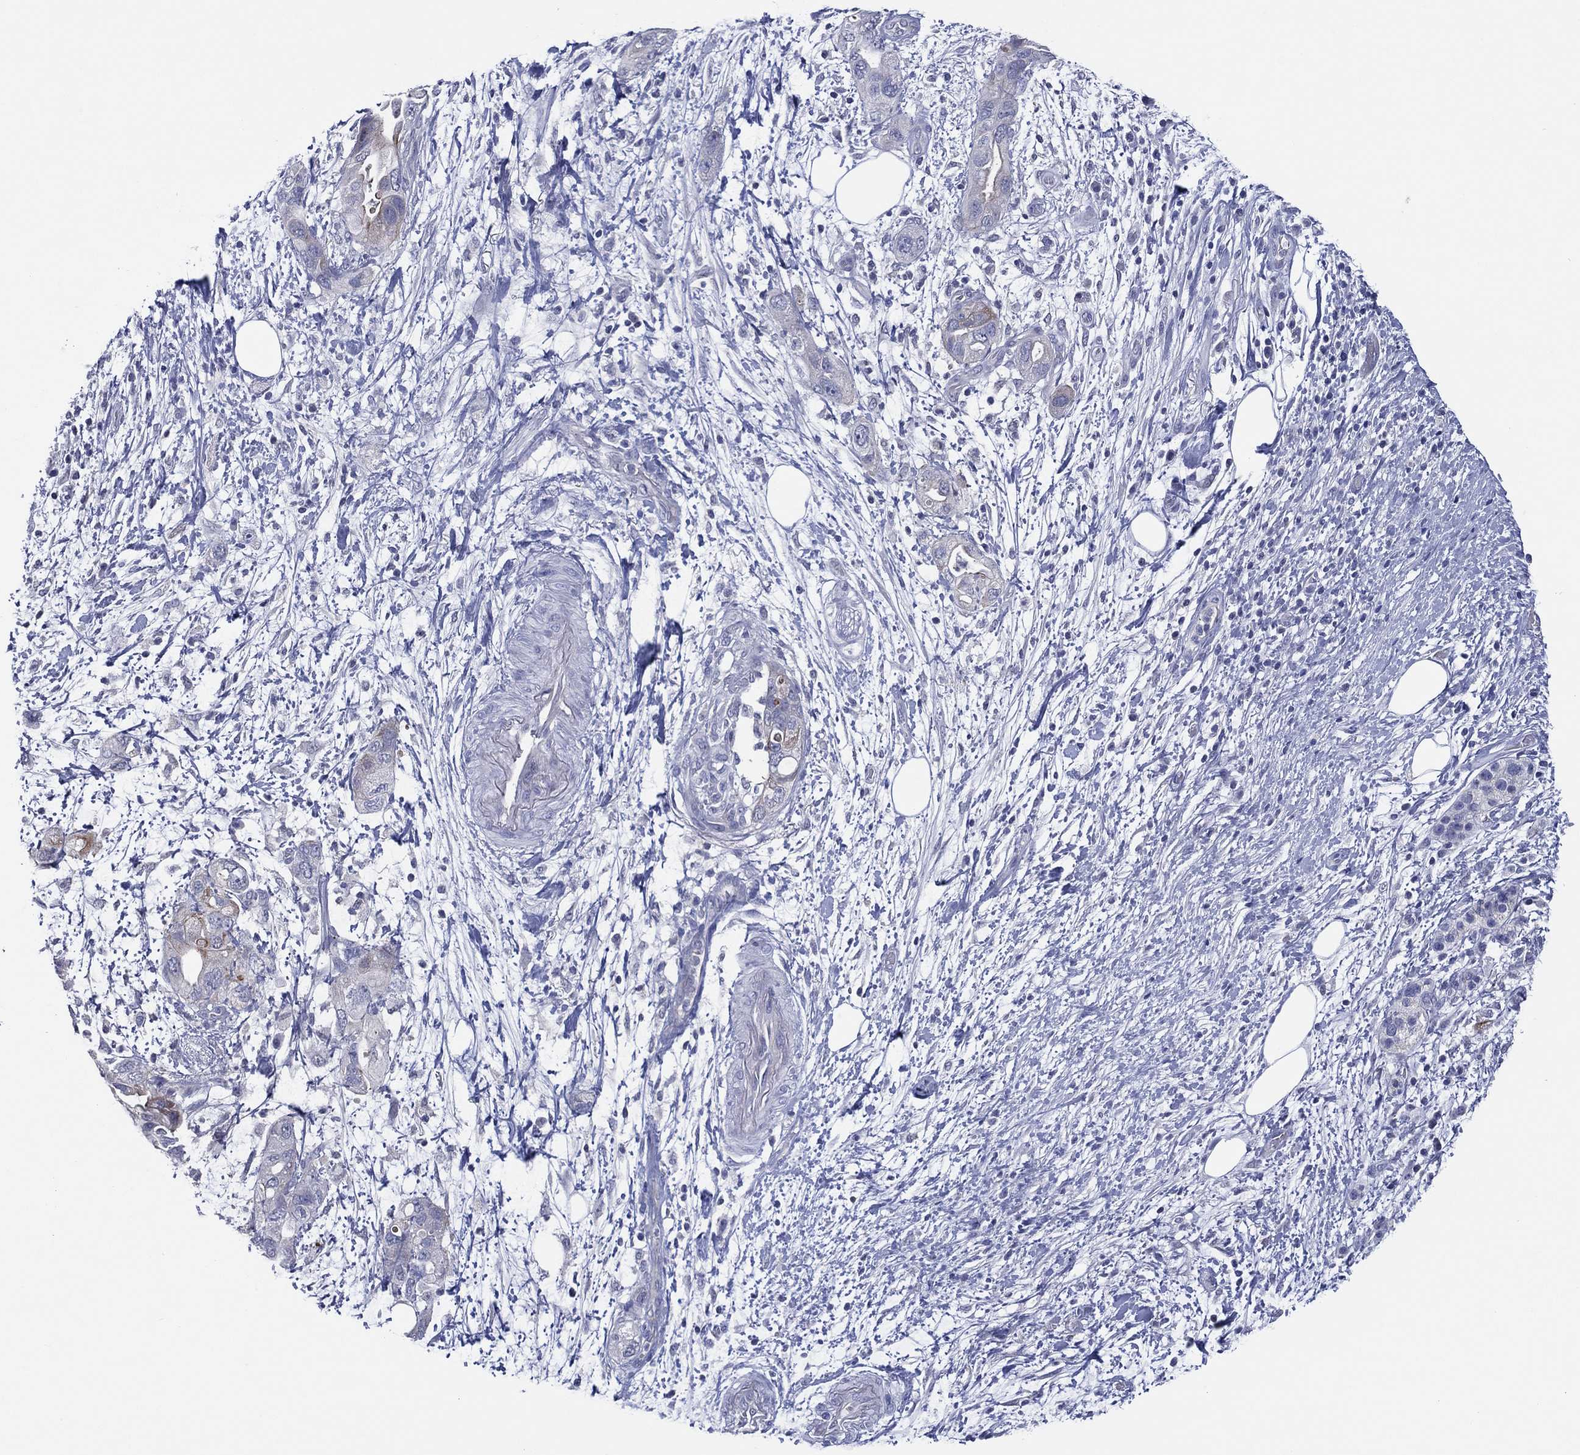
{"staining": {"intensity": "negative", "quantity": "none", "location": "none"}, "tissue": "pancreatic cancer", "cell_type": "Tumor cells", "image_type": "cancer", "snomed": [{"axis": "morphology", "description": "Adenocarcinoma, NOS"}, {"axis": "topography", "description": "Pancreas"}], "caption": "The micrograph reveals no staining of tumor cells in pancreatic cancer.", "gene": "TRIM31", "patient": {"sex": "female", "age": 72}}